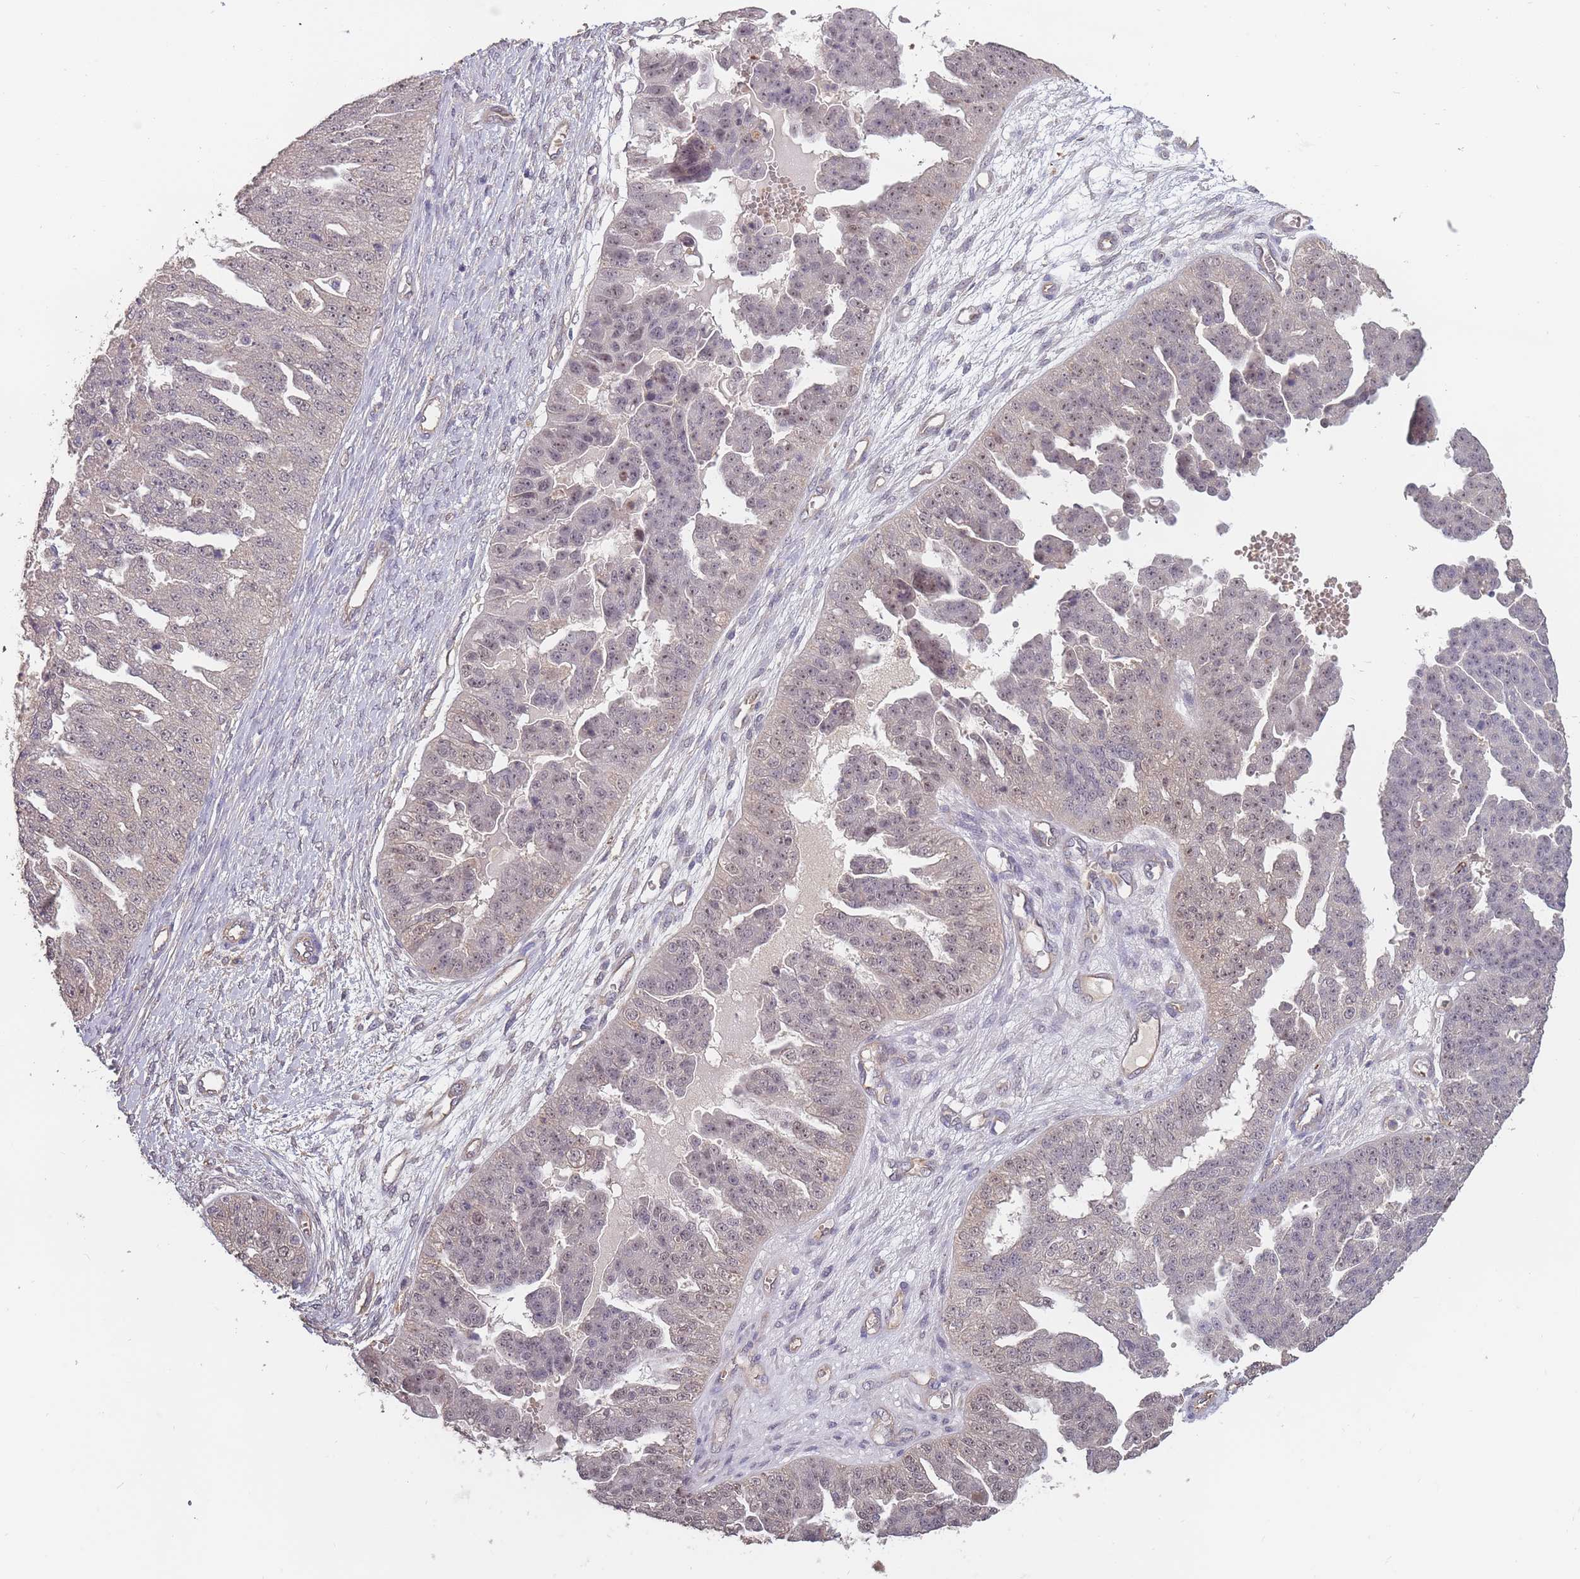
{"staining": {"intensity": "weak", "quantity": "25%-75%", "location": "nuclear"}, "tissue": "ovarian cancer", "cell_type": "Tumor cells", "image_type": "cancer", "snomed": [{"axis": "morphology", "description": "Cystadenocarcinoma, serous, NOS"}, {"axis": "topography", "description": "Ovary"}], "caption": "Brown immunohistochemical staining in human ovarian cancer (serous cystadenocarcinoma) reveals weak nuclear positivity in about 25%-75% of tumor cells. Using DAB (brown) and hematoxylin (blue) stains, captured at high magnification using brightfield microscopy.", "gene": "KIAA1755", "patient": {"sex": "female", "age": 58}}